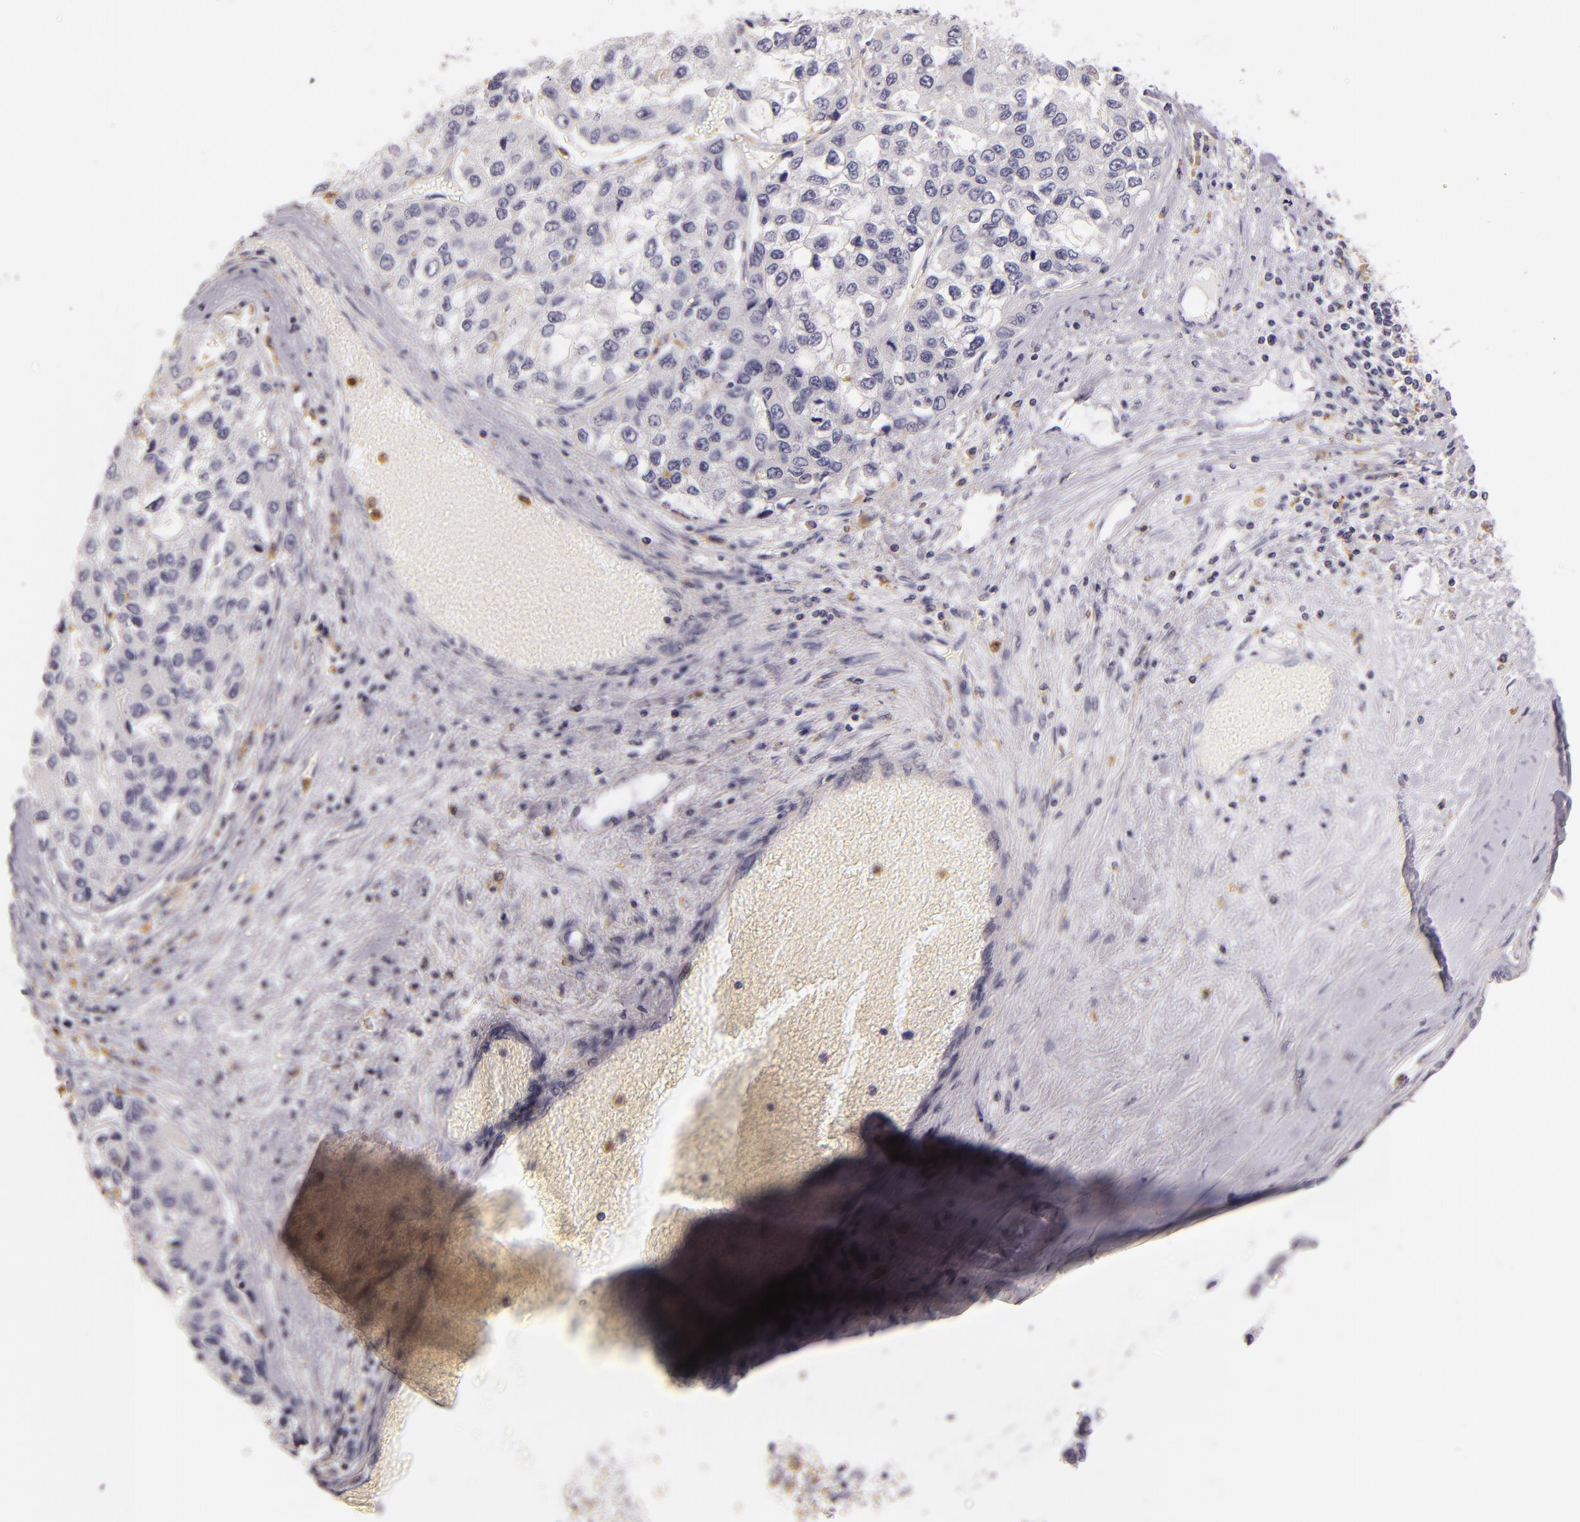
{"staining": {"intensity": "negative", "quantity": "none", "location": "none"}, "tissue": "liver cancer", "cell_type": "Tumor cells", "image_type": "cancer", "snomed": [{"axis": "morphology", "description": "Carcinoma, Hepatocellular, NOS"}, {"axis": "topography", "description": "Liver"}], "caption": "This is an immunohistochemistry (IHC) histopathology image of liver hepatocellular carcinoma. There is no expression in tumor cells.", "gene": "TLR8", "patient": {"sex": "female", "age": 66}}